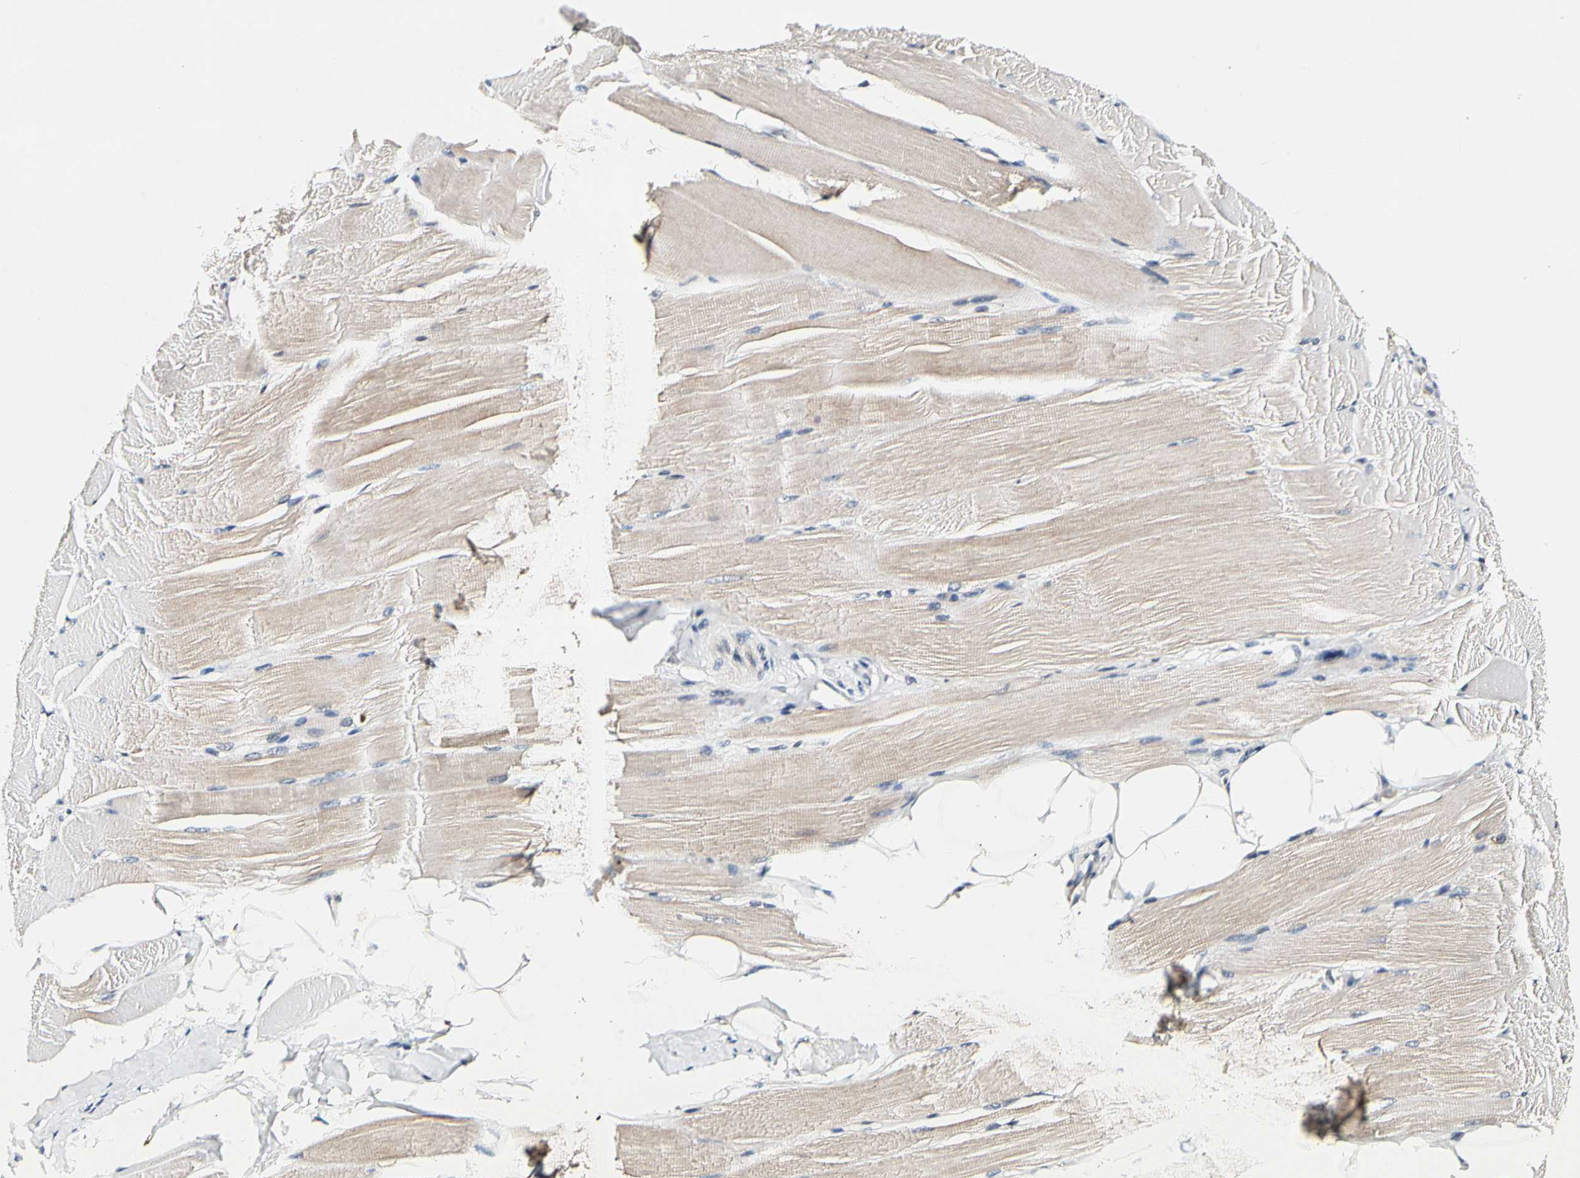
{"staining": {"intensity": "weak", "quantity": "25%-75%", "location": "cytoplasmic/membranous"}, "tissue": "skeletal muscle", "cell_type": "Myocytes", "image_type": "normal", "snomed": [{"axis": "morphology", "description": "Normal tissue, NOS"}, {"axis": "topography", "description": "Skeletal muscle"}, {"axis": "topography", "description": "Peripheral nerve tissue"}], "caption": "Immunohistochemical staining of normal skeletal muscle displays weak cytoplasmic/membranous protein expression in about 25%-75% of myocytes.", "gene": "SOX30", "patient": {"sex": "female", "age": 84}}